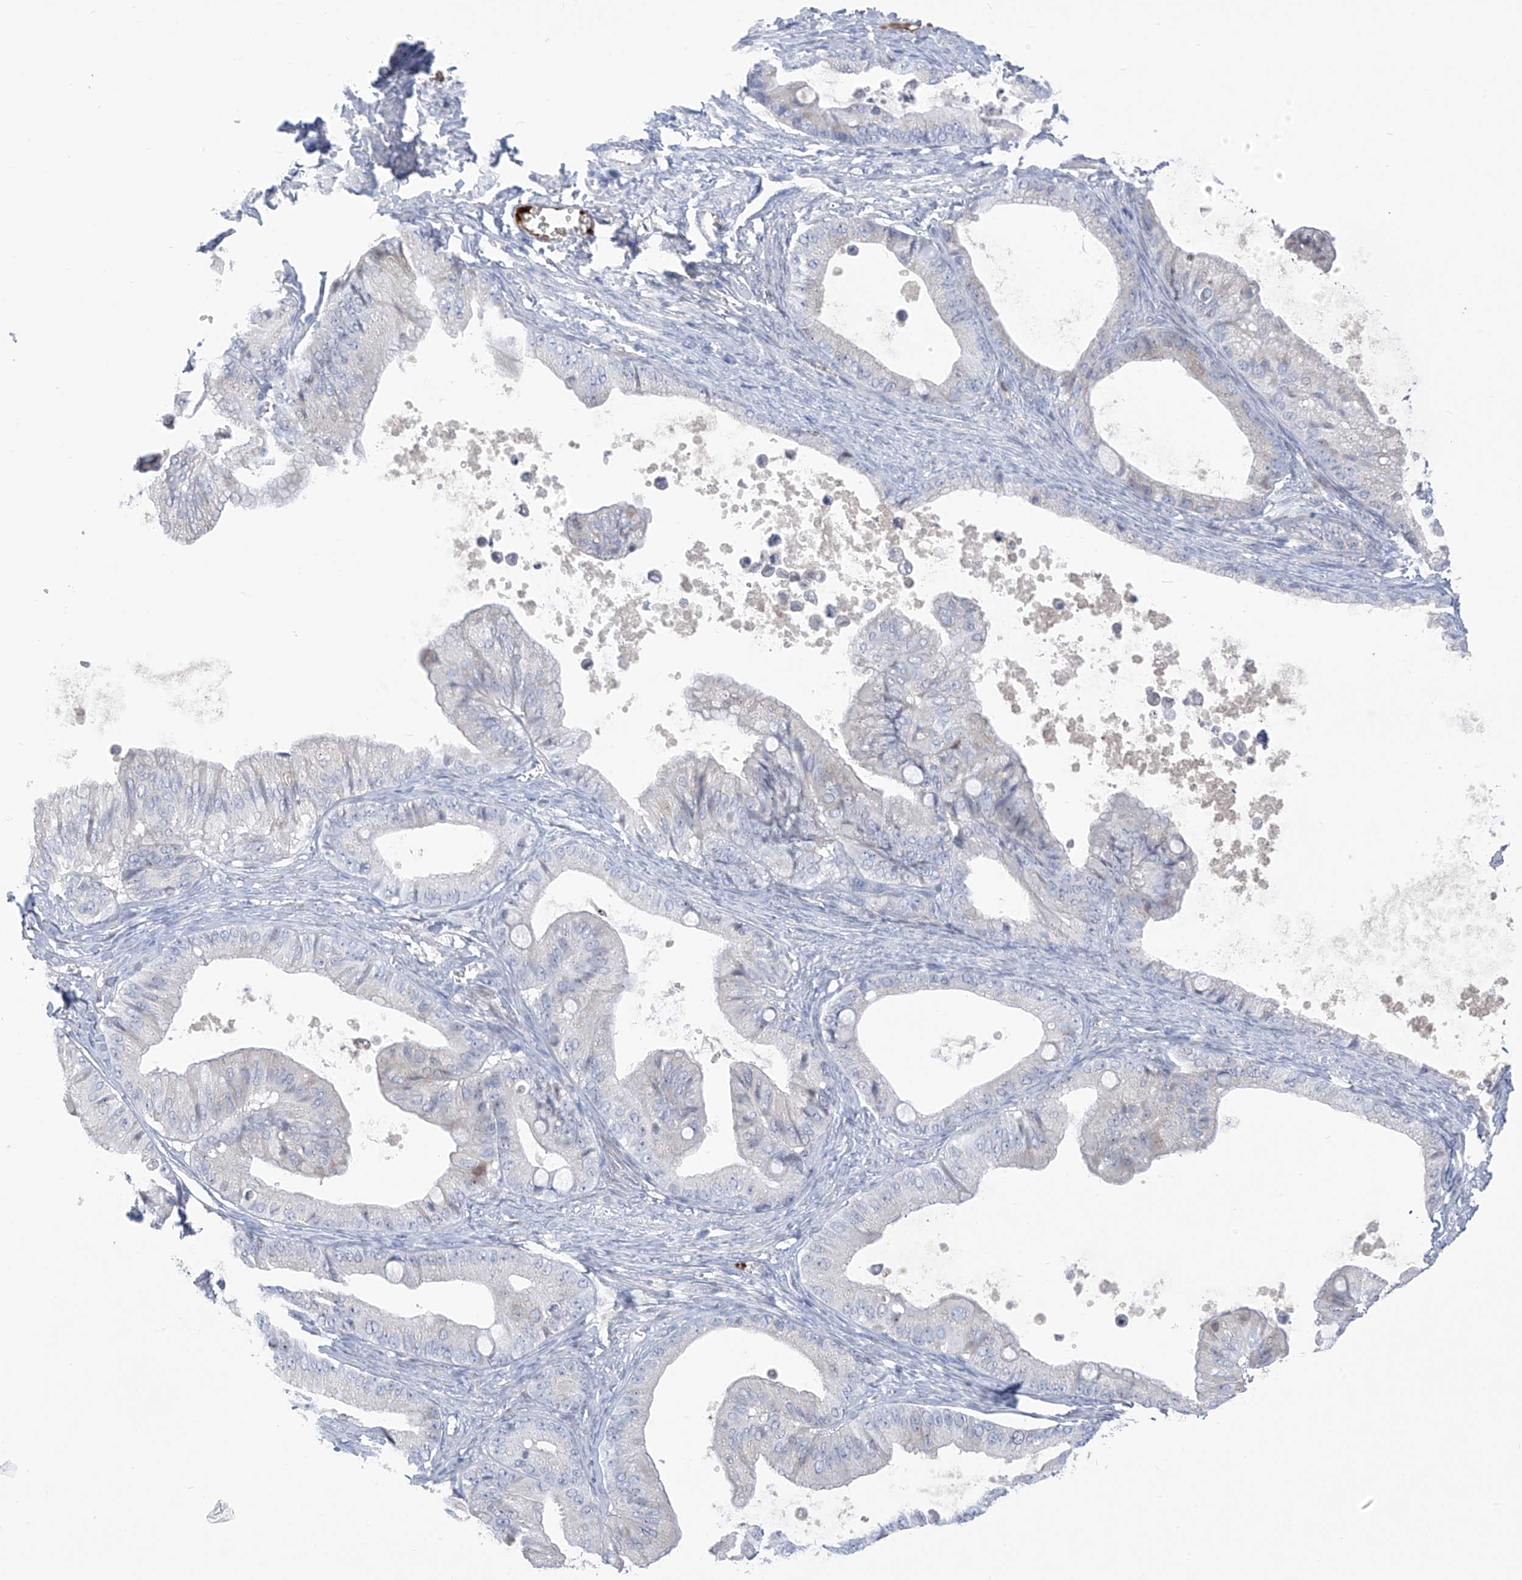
{"staining": {"intensity": "negative", "quantity": "none", "location": "none"}, "tissue": "ovarian cancer", "cell_type": "Tumor cells", "image_type": "cancer", "snomed": [{"axis": "morphology", "description": "Cystadenocarcinoma, mucinous, NOS"}, {"axis": "topography", "description": "Ovary"}], "caption": "Image shows no protein expression in tumor cells of ovarian mucinous cystadenocarcinoma tissue. The staining is performed using DAB brown chromogen with nuclei counter-stained in using hematoxylin.", "gene": "SLCO4A1", "patient": {"sex": "female", "age": 71}}